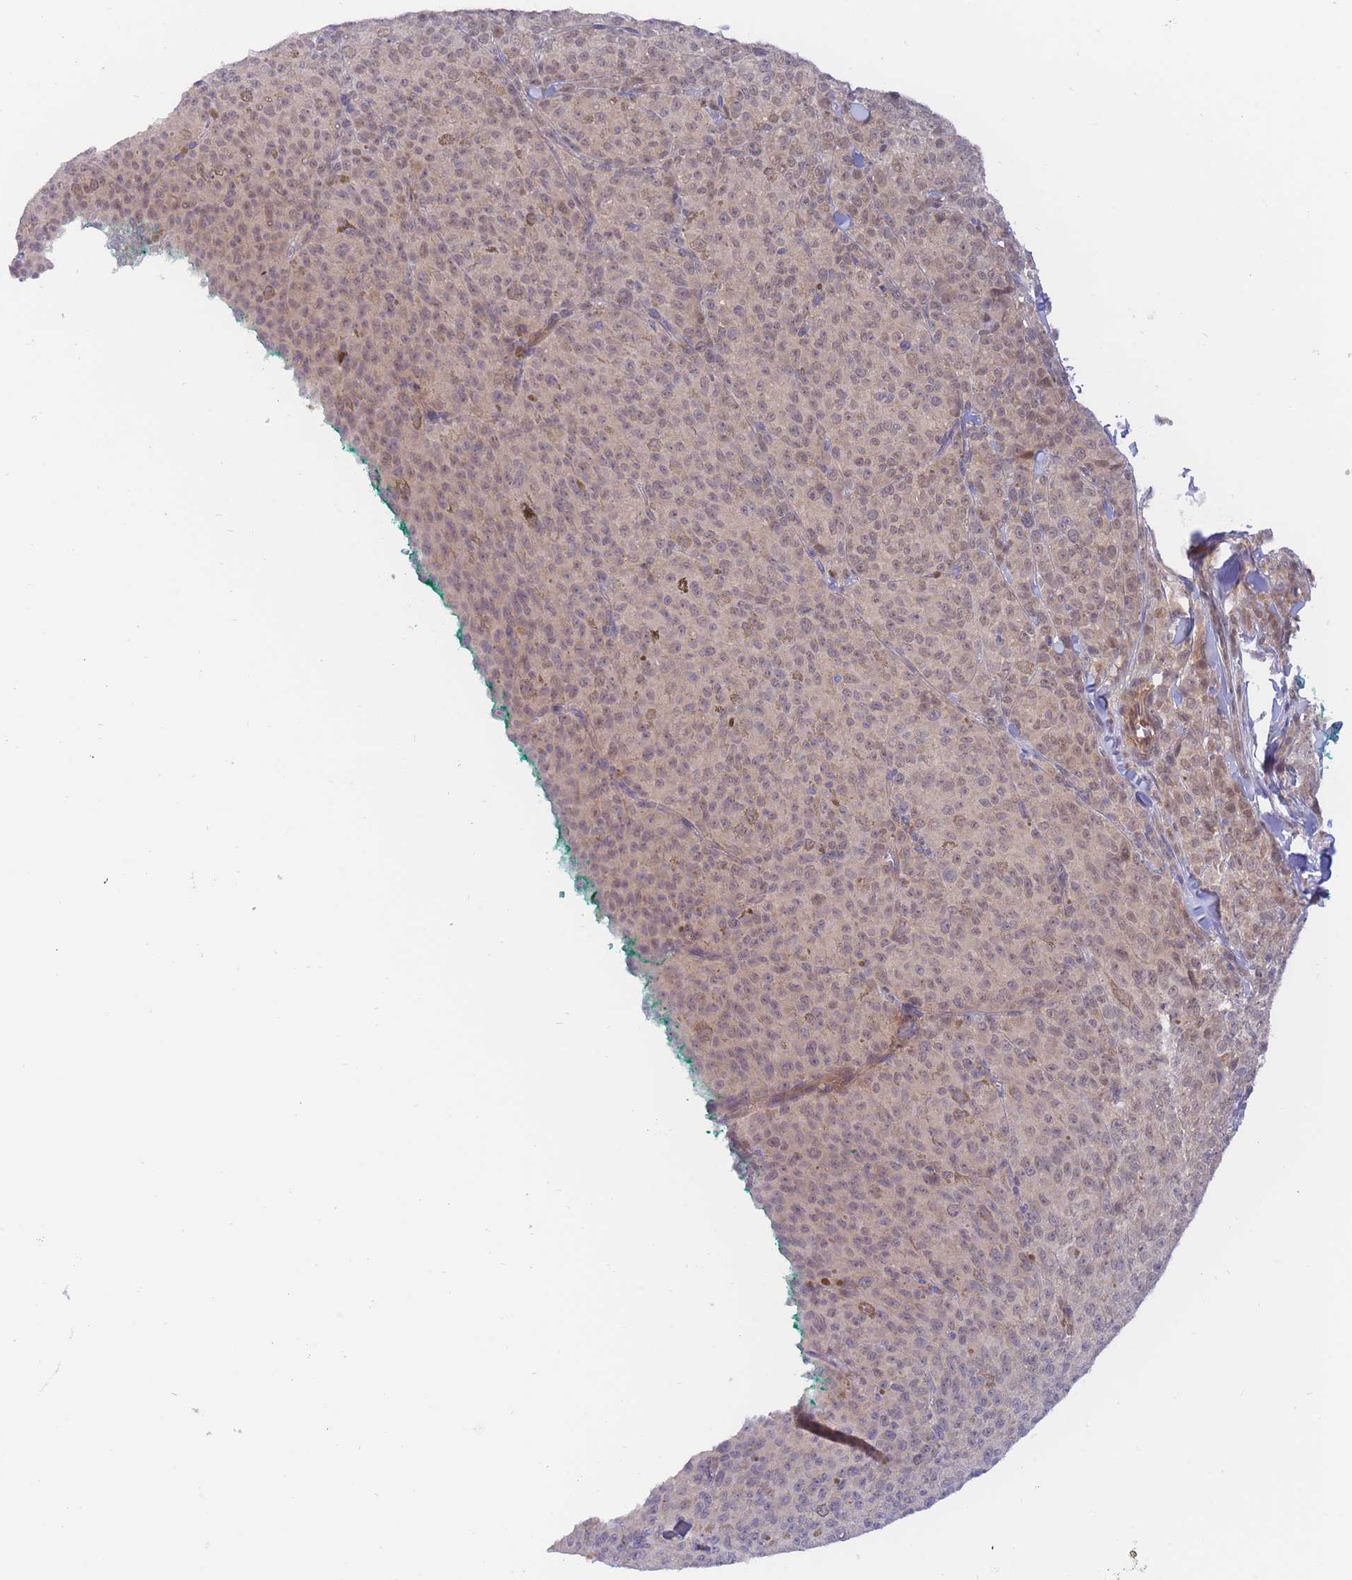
{"staining": {"intensity": "negative", "quantity": "none", "location": "none"}, "tissue": "melanoma", "cell_type": "Tumor cells", "image_type": "cancer", "snomed": [{"axis": "morphology", "description": "Malignant melanoma, NOS"}, {"axis": "topography", "description": "Skin"}], "caption": "Tumor cells show no significant protein staining in melanoma.", "gene": "APOL4", "patient": {"sex": "female", "age": 52}}